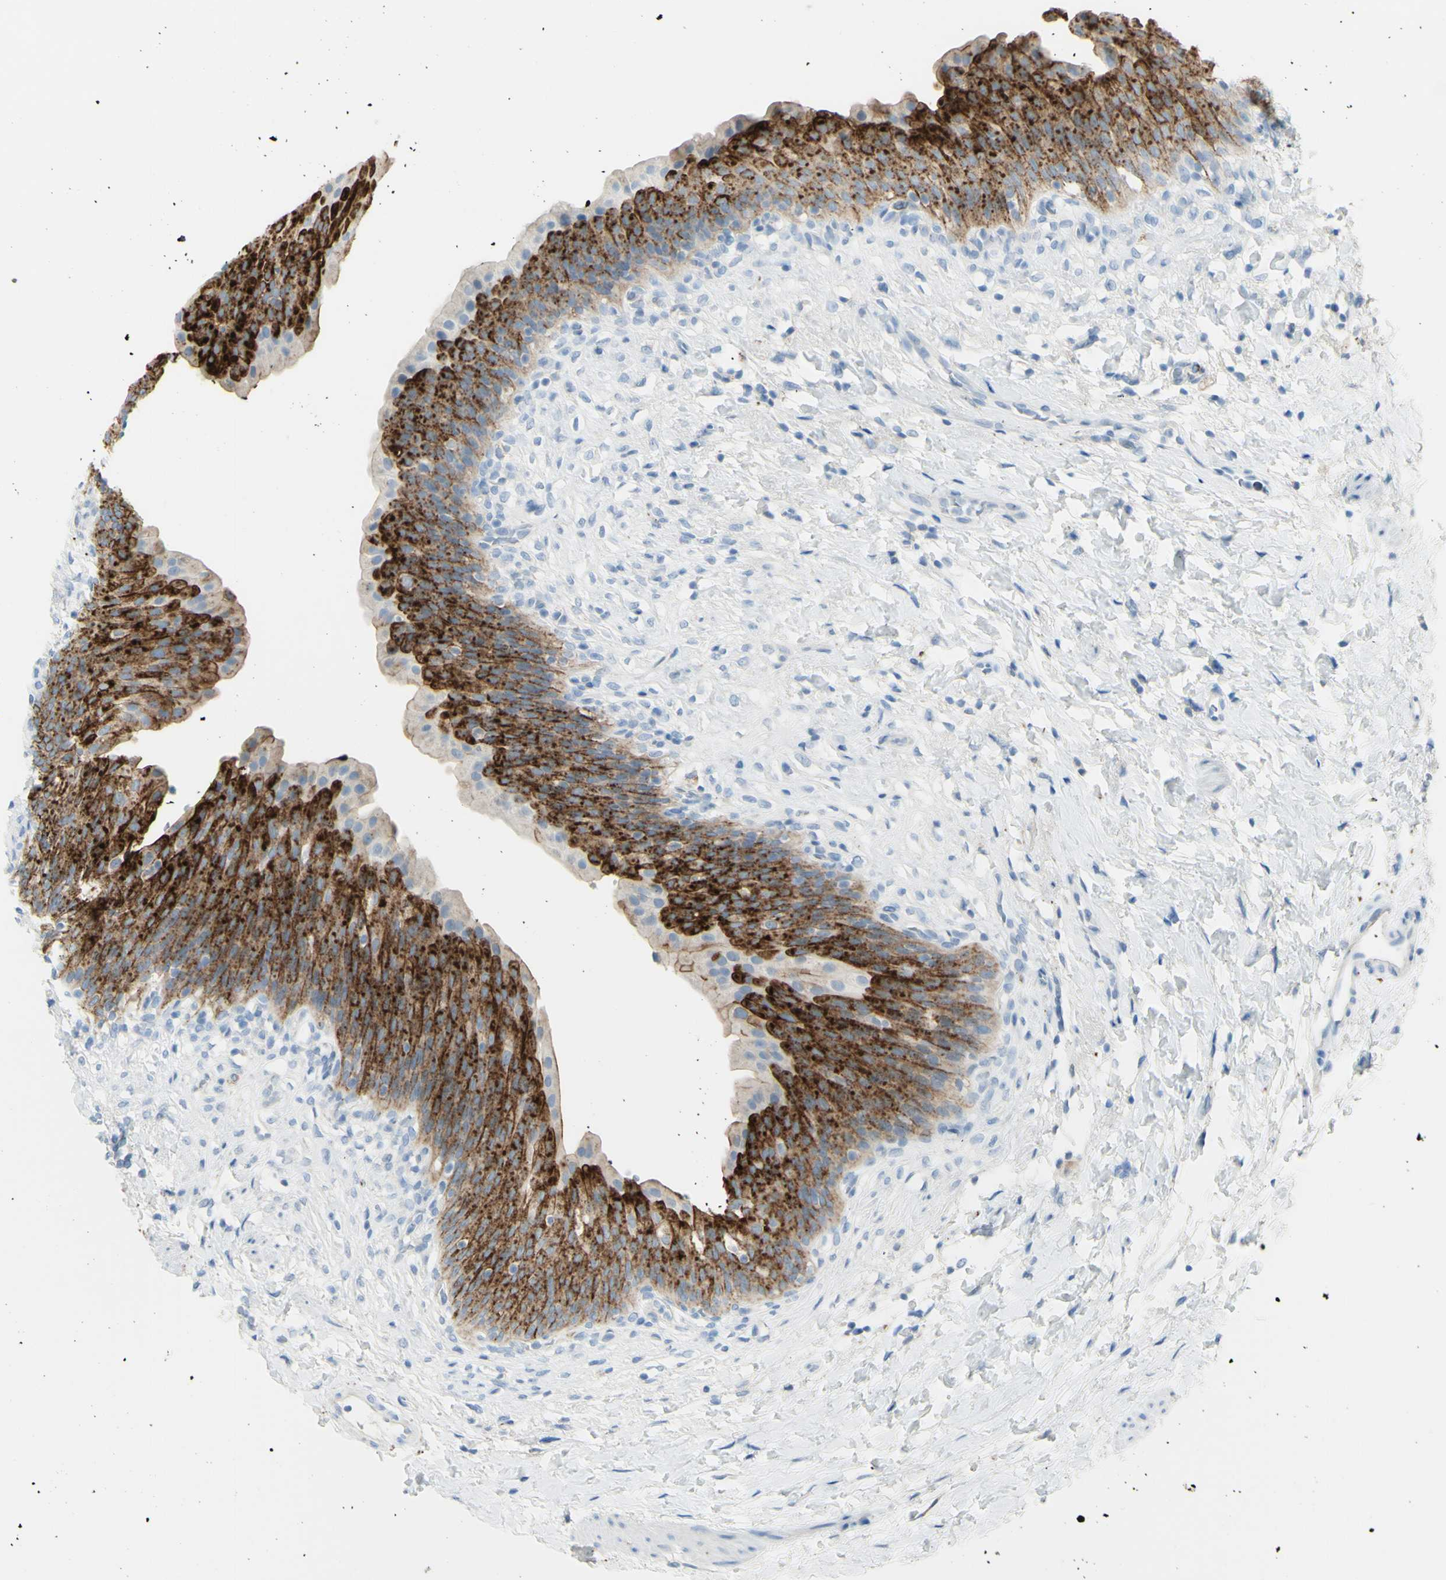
{"staining": {"intensity": "strong", "quantity": ">75%", "location": "cytoplasmic/membranous"}, "tissue": "urinary bladder", "cell_type": "Urothelial cells", "image_type": "normal", "snomed": [{"axis": "morphology", "description": "Normal tissue, NOS"}, {"axis": "topography", "description": "Urinary bladder"}], "caption": "Immunohistochemistry (IHC) micrograph of benign urinary bladder: human urinary bladder stained using immunohistochemistry reveals high levels of strong protein expression localized specifically in the cytoplasmic/membranous of urothelial cells, appearing as a cytoplasmic/membranous brown color.", "gene": "TSPAN1", "patient": {"sex": "female", "age": 79}}